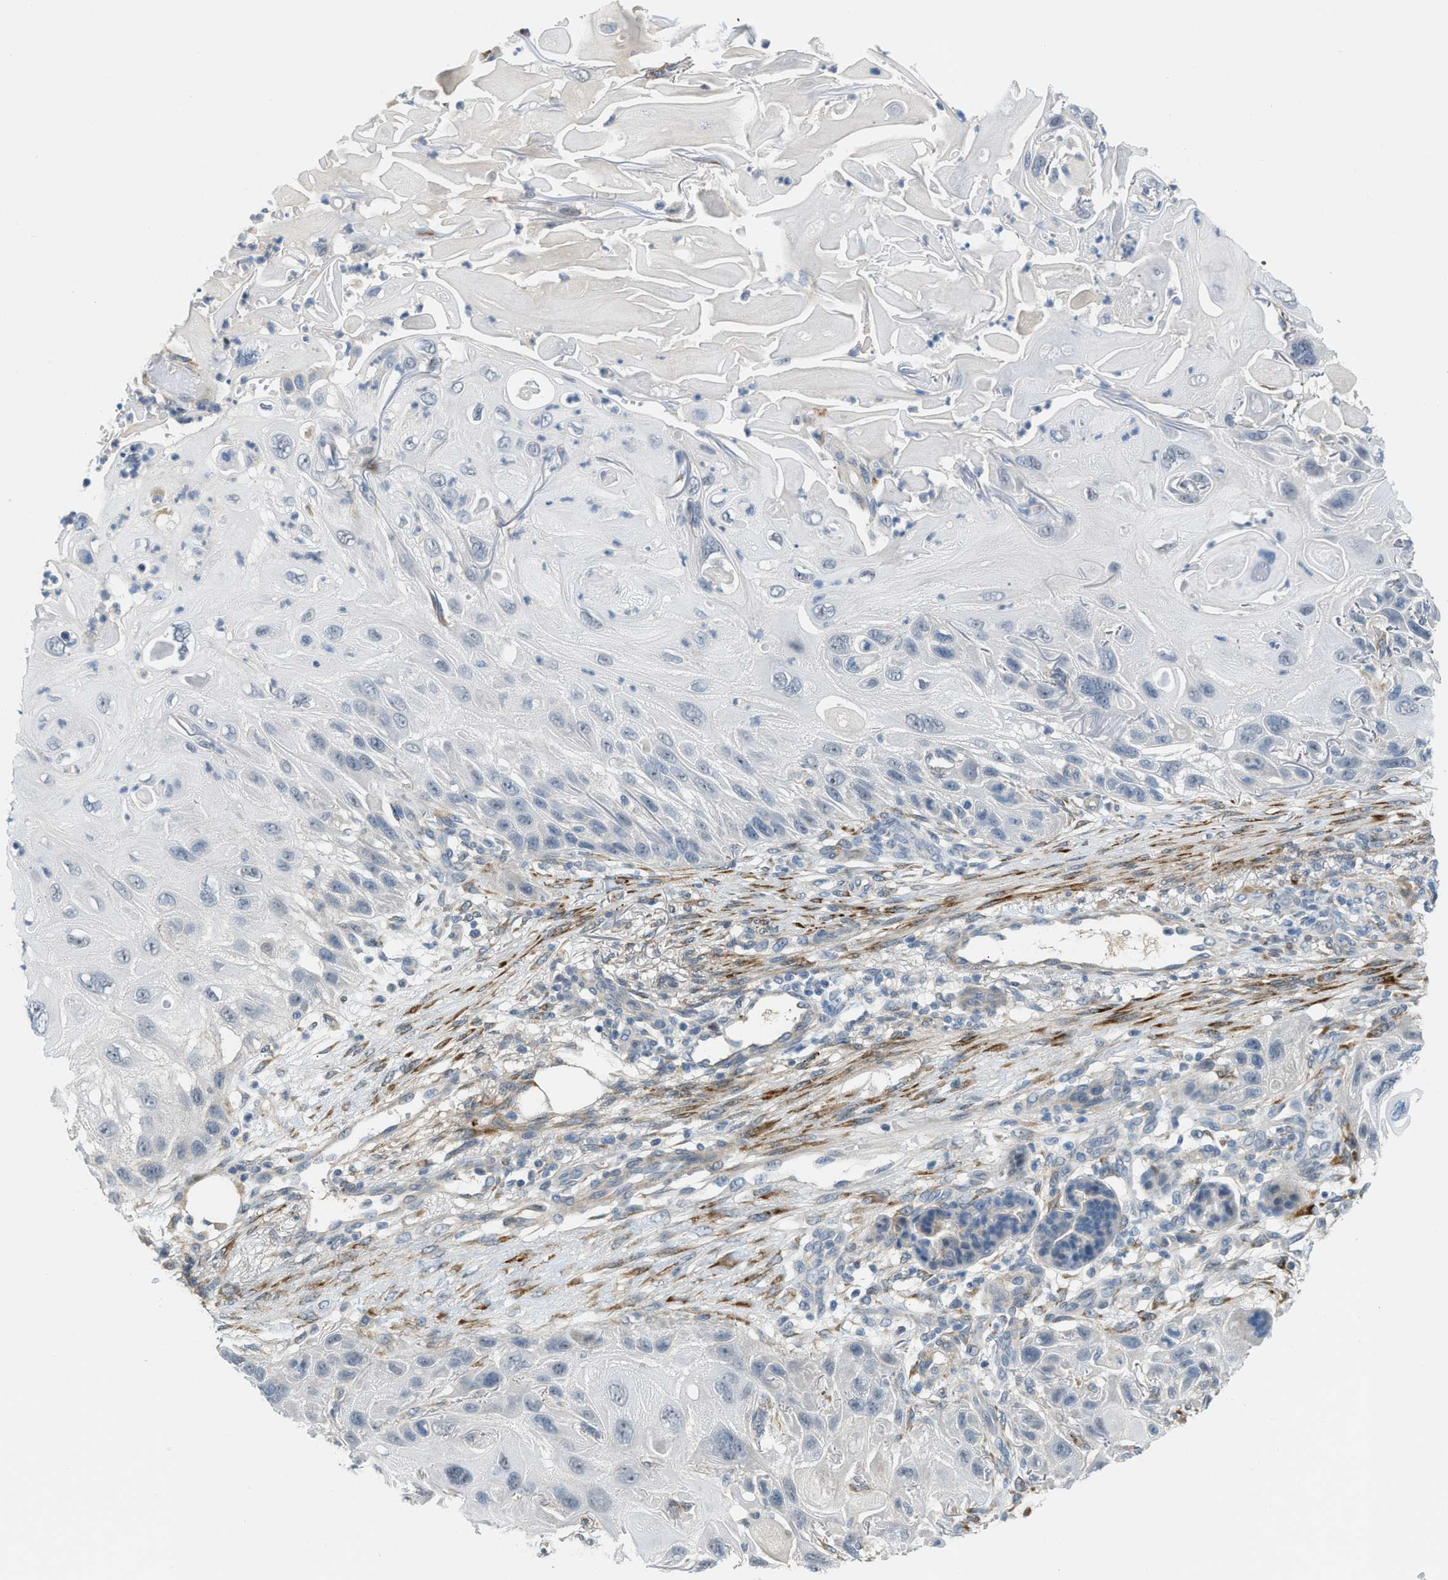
{"staining": {"intensity": "negative", "quantity": "none", "location": "none"}, "tissue": "skin cancer", "cell_type": "Tumor cells", "image_type": "cancer", "snomed": [{"axis": "morphology", "description": "Squamous cell carcinoma, NOS"}, {"axis": "topography", "description": "Skin"}], "caption": "This is an IHC image of skin cancer. There is no positivity in tumor cells.", "gene": "TMEM154", "patient": {"sex": "female", "age": 77}}